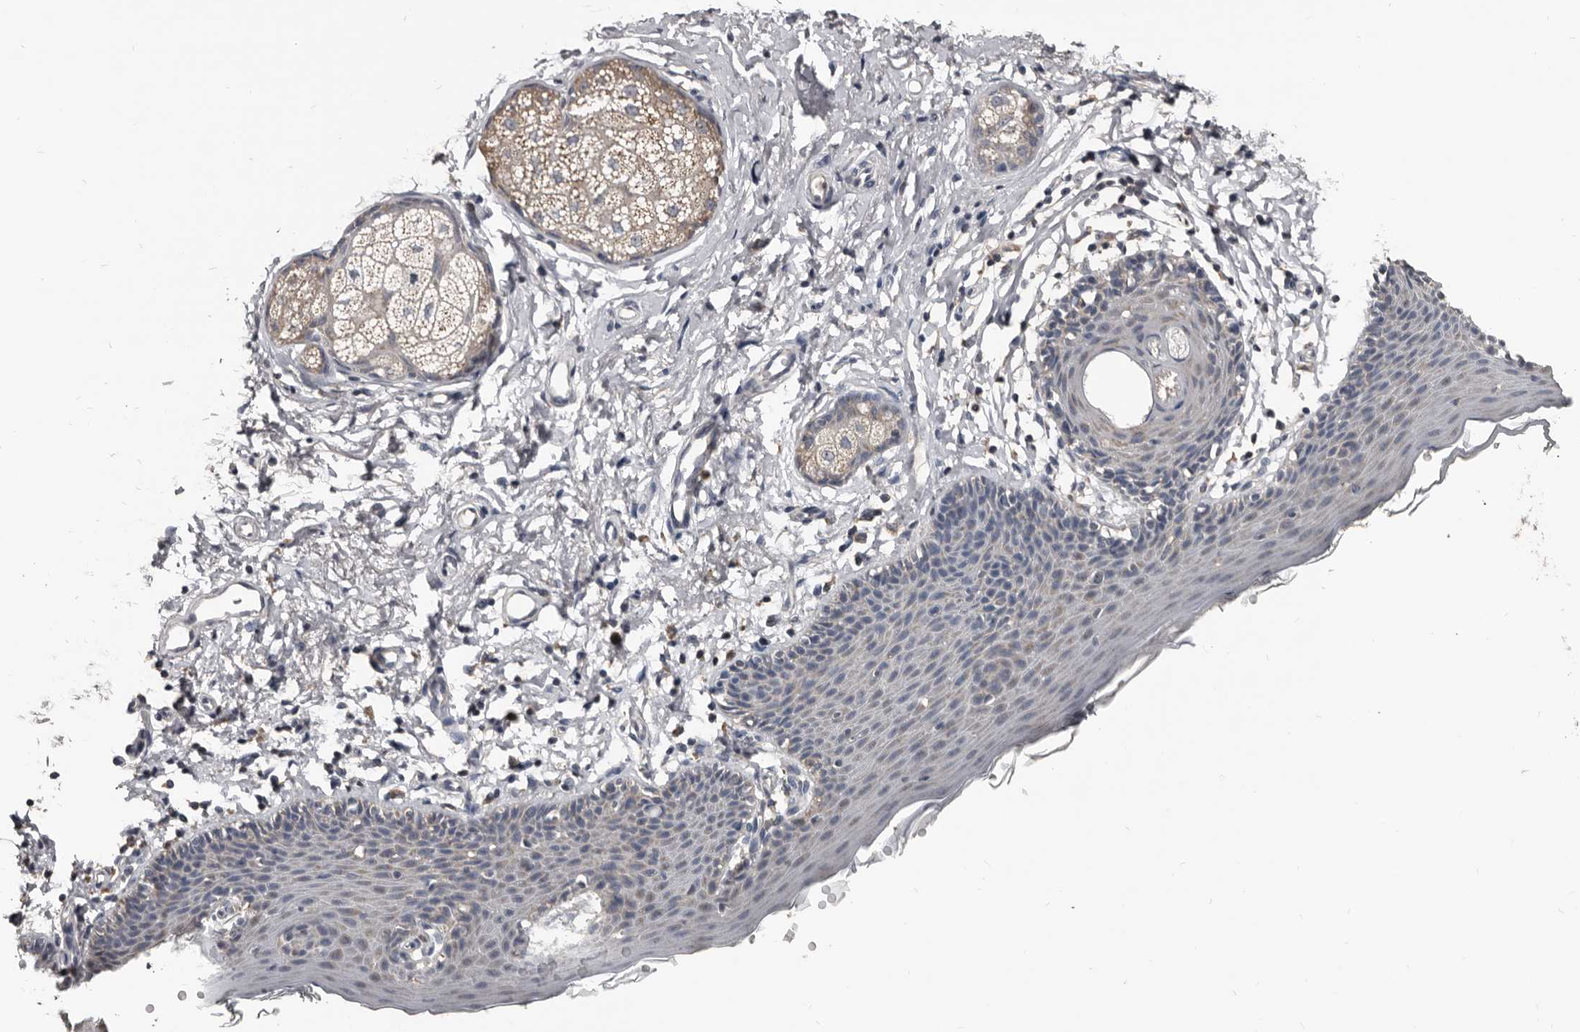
{"staining": {"intensity": "moderate", "quantity": "<25%", "location": "cytoplasmic/membranous"}, "tissue": "skin", "cell_type": "Epidermal cells", "image_type": "normal", "snomed": [{"axis": "morphology", "description": "Normal tissue, NOS"}, {"axis": "topography", "description": "Vulva"}], "caption": "A low amount of moderate cytoplasmic/membranous staining is appreciated in approximately <25% of epidermal cells in normal skin.", "gene": "GREB1", "patient": {"sex": "female", "age": 66}}